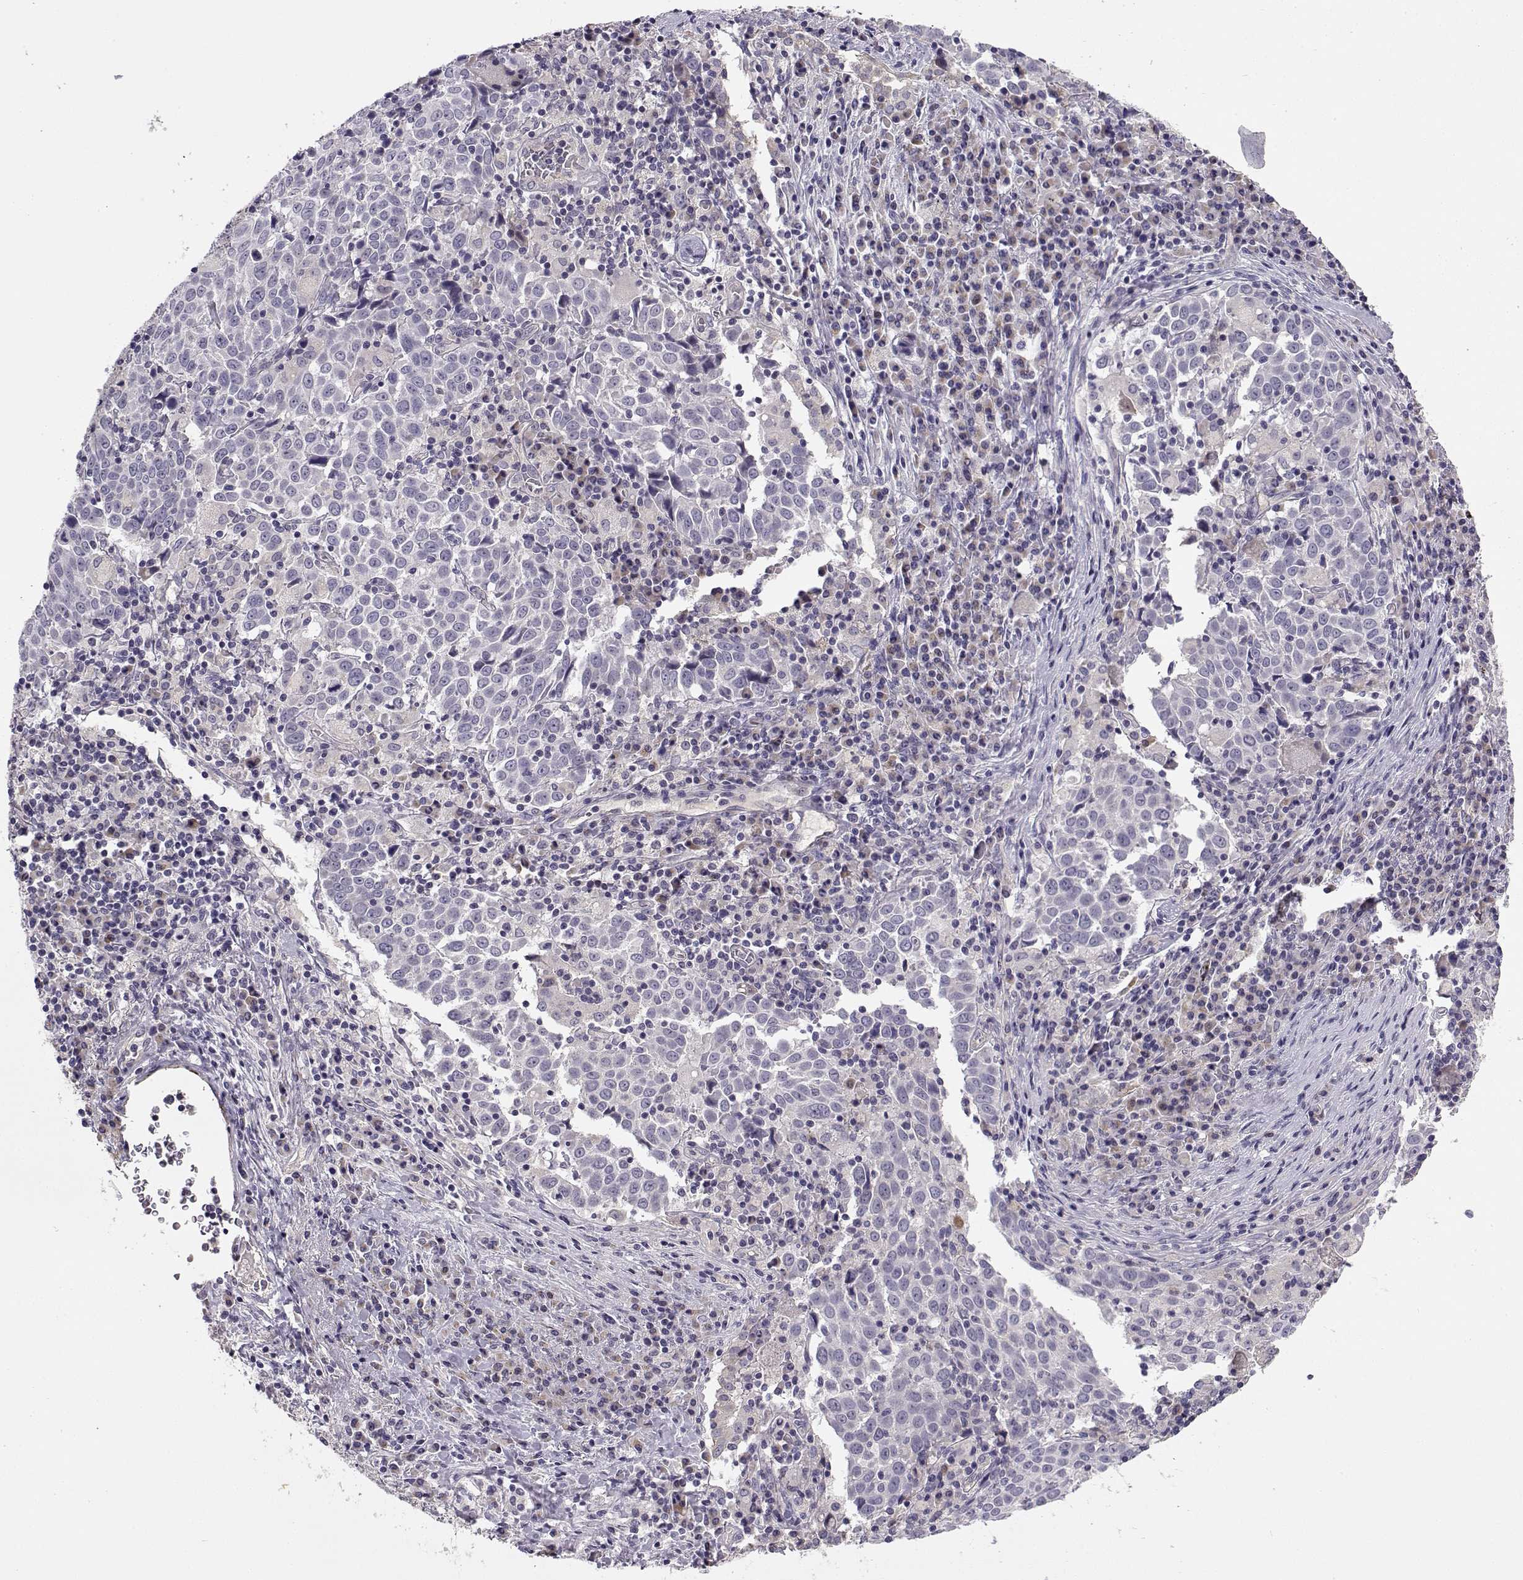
{"staining": {"intensity": "negative", "quantity": "none", "location": "none"}, "tissue": "lung cancer", "cell_type": "Tumor cells", "image_type": "cancer", "snomed": [{"axis": "morphology", "description": "Squamous cell carcinoma, NOS"}, {"axis": "topography", "description": "Lung"}], "caption": "Lung squamous cell carcinoma was stained to show a protein in brown. There is no significant expression in tumor cells.", "gene": "TMEM145", "patient": {"sex": "male", "age": 57}}